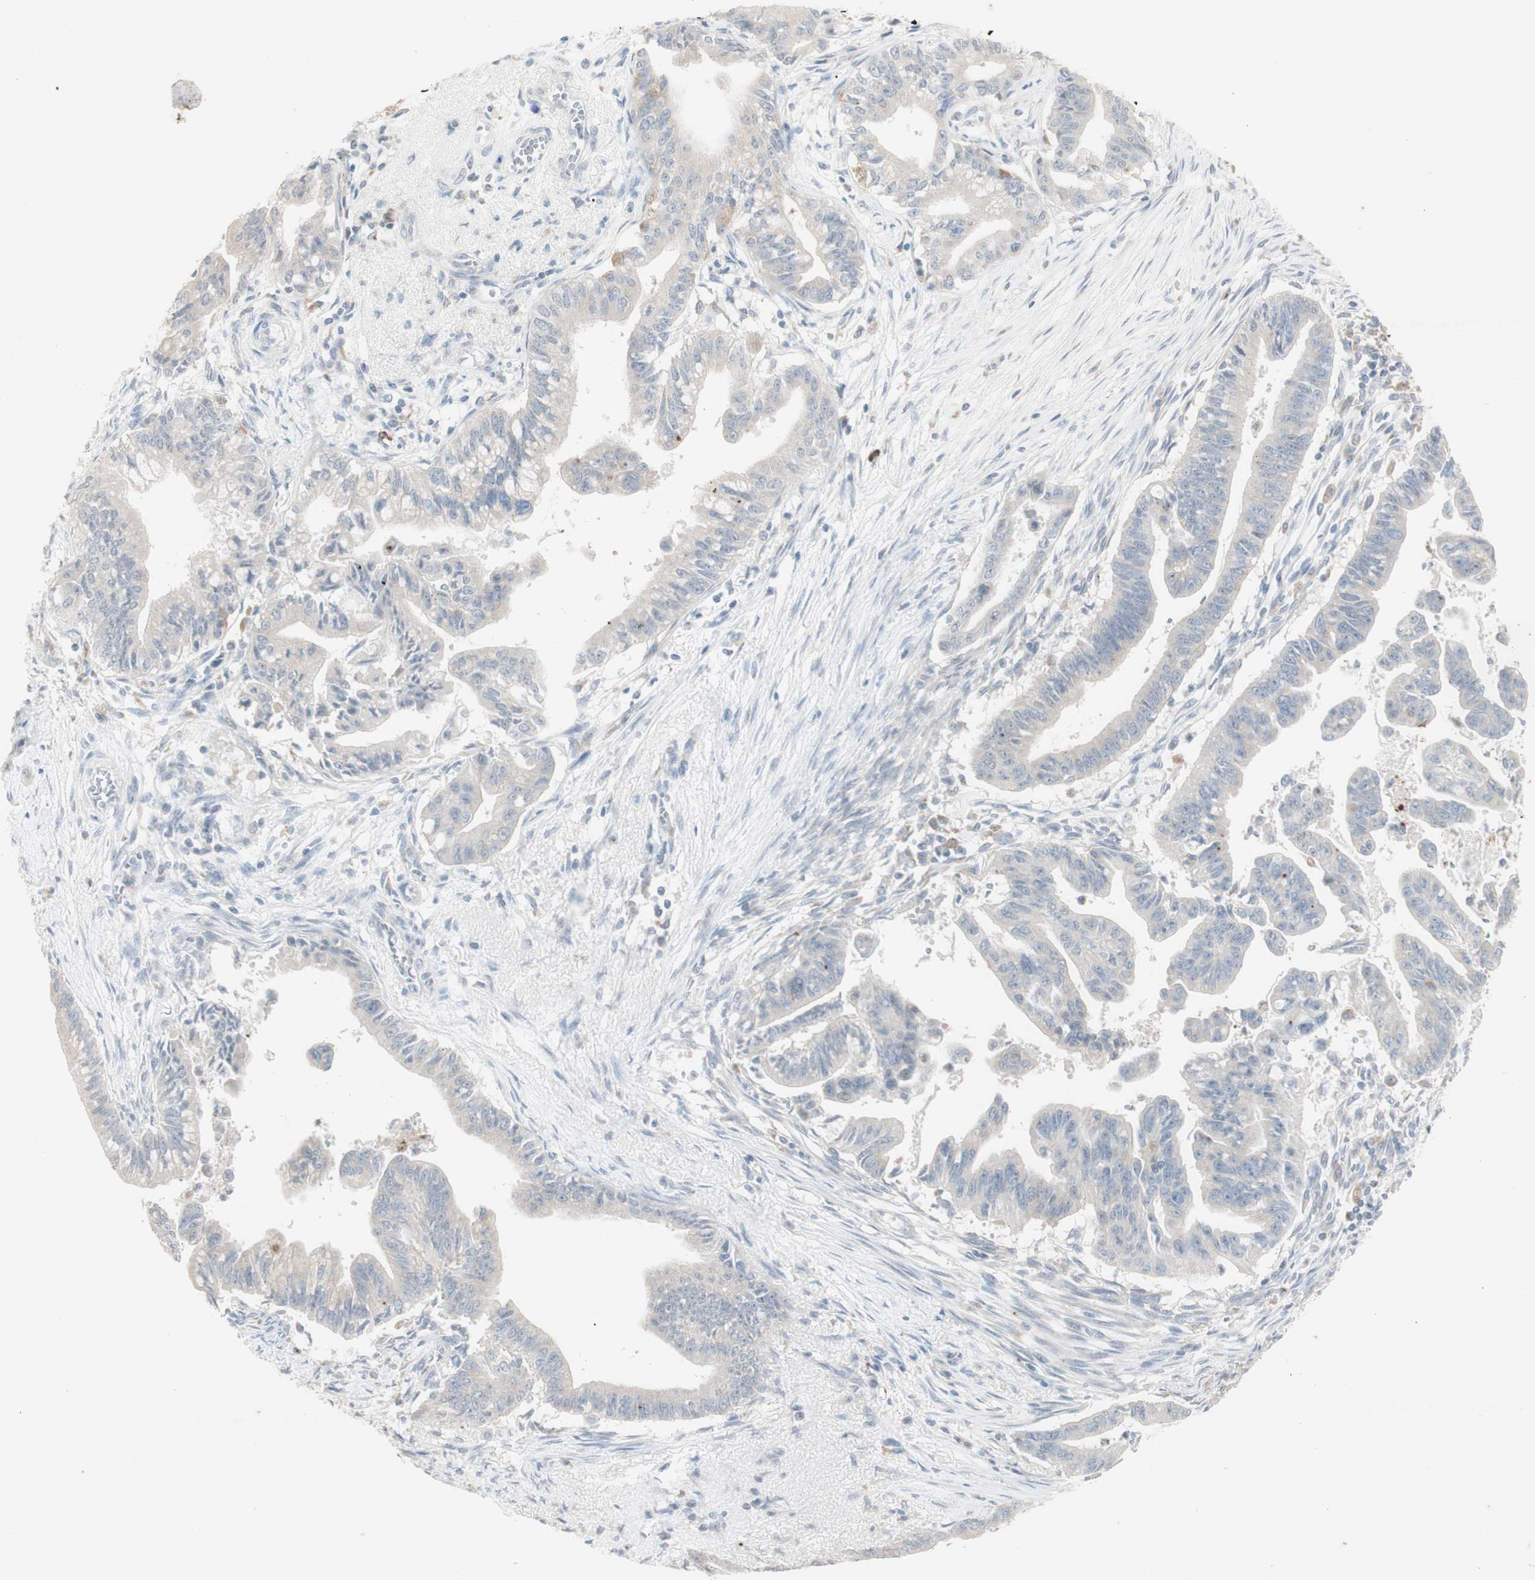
{"staining": {"intensity": "negative", "quantity": "none", "location": "none"}, "tissue": "pancreatic cancer", "cell_type": "Tumor cells", "image_type": "cancer", "snomed": [{"axis": "morphology", "description": "Adenocarcinoma, NOS"}, {"axis": "topography", "description": "Pancreas"}], "caption": "This is an immunohistochemistry (IHC) photomicrograph of adenocarcinoma (pancreatic). There is no staining in tumor cells.", "gene": "ATP6V1B1", "patient": {"sex": "male", "age": 70}}